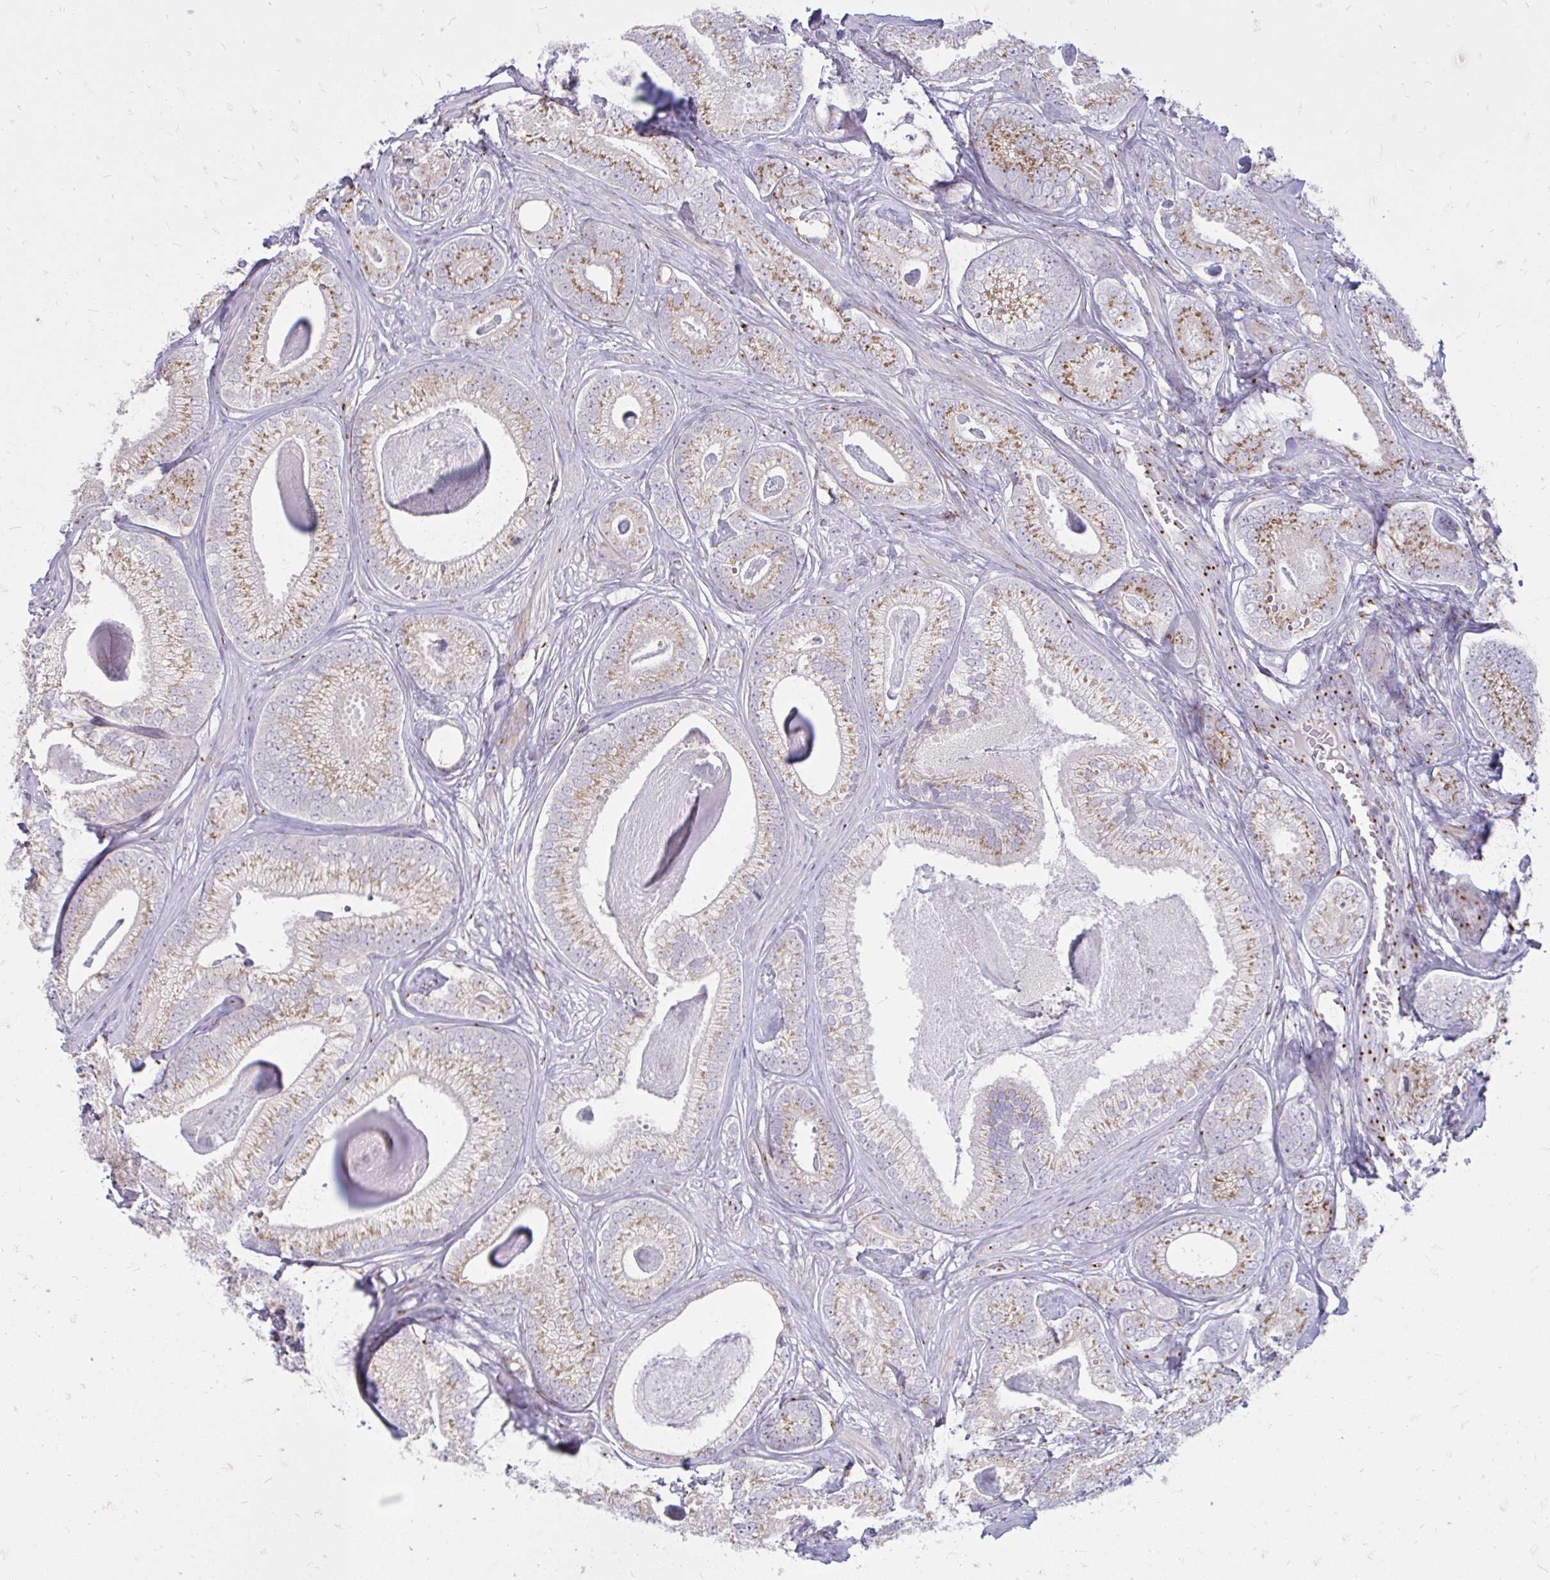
{"staining": {"intensity": "moderate", "quantity": ">75%", "location": "cytoplasmic/membranous"}, "tissue": "prostate cancer", "cell_type": "Tumor cells", "image_type": "cancer", "snomed": [{"axis": "morphology", "description": "Adenocarcinoma, Low grade"}, {"axis": "topography", "description": "Prostate"}], "caption": "The micrograph displays immunohistochemical staining of adenocarcinoma (low-grade) (prostate). There is moderate cytoplasmic/membranous staining is present in about >75% of tumor cells.", "gene": "RAB6B", "patient": {"sex": "male", "age": 63}}